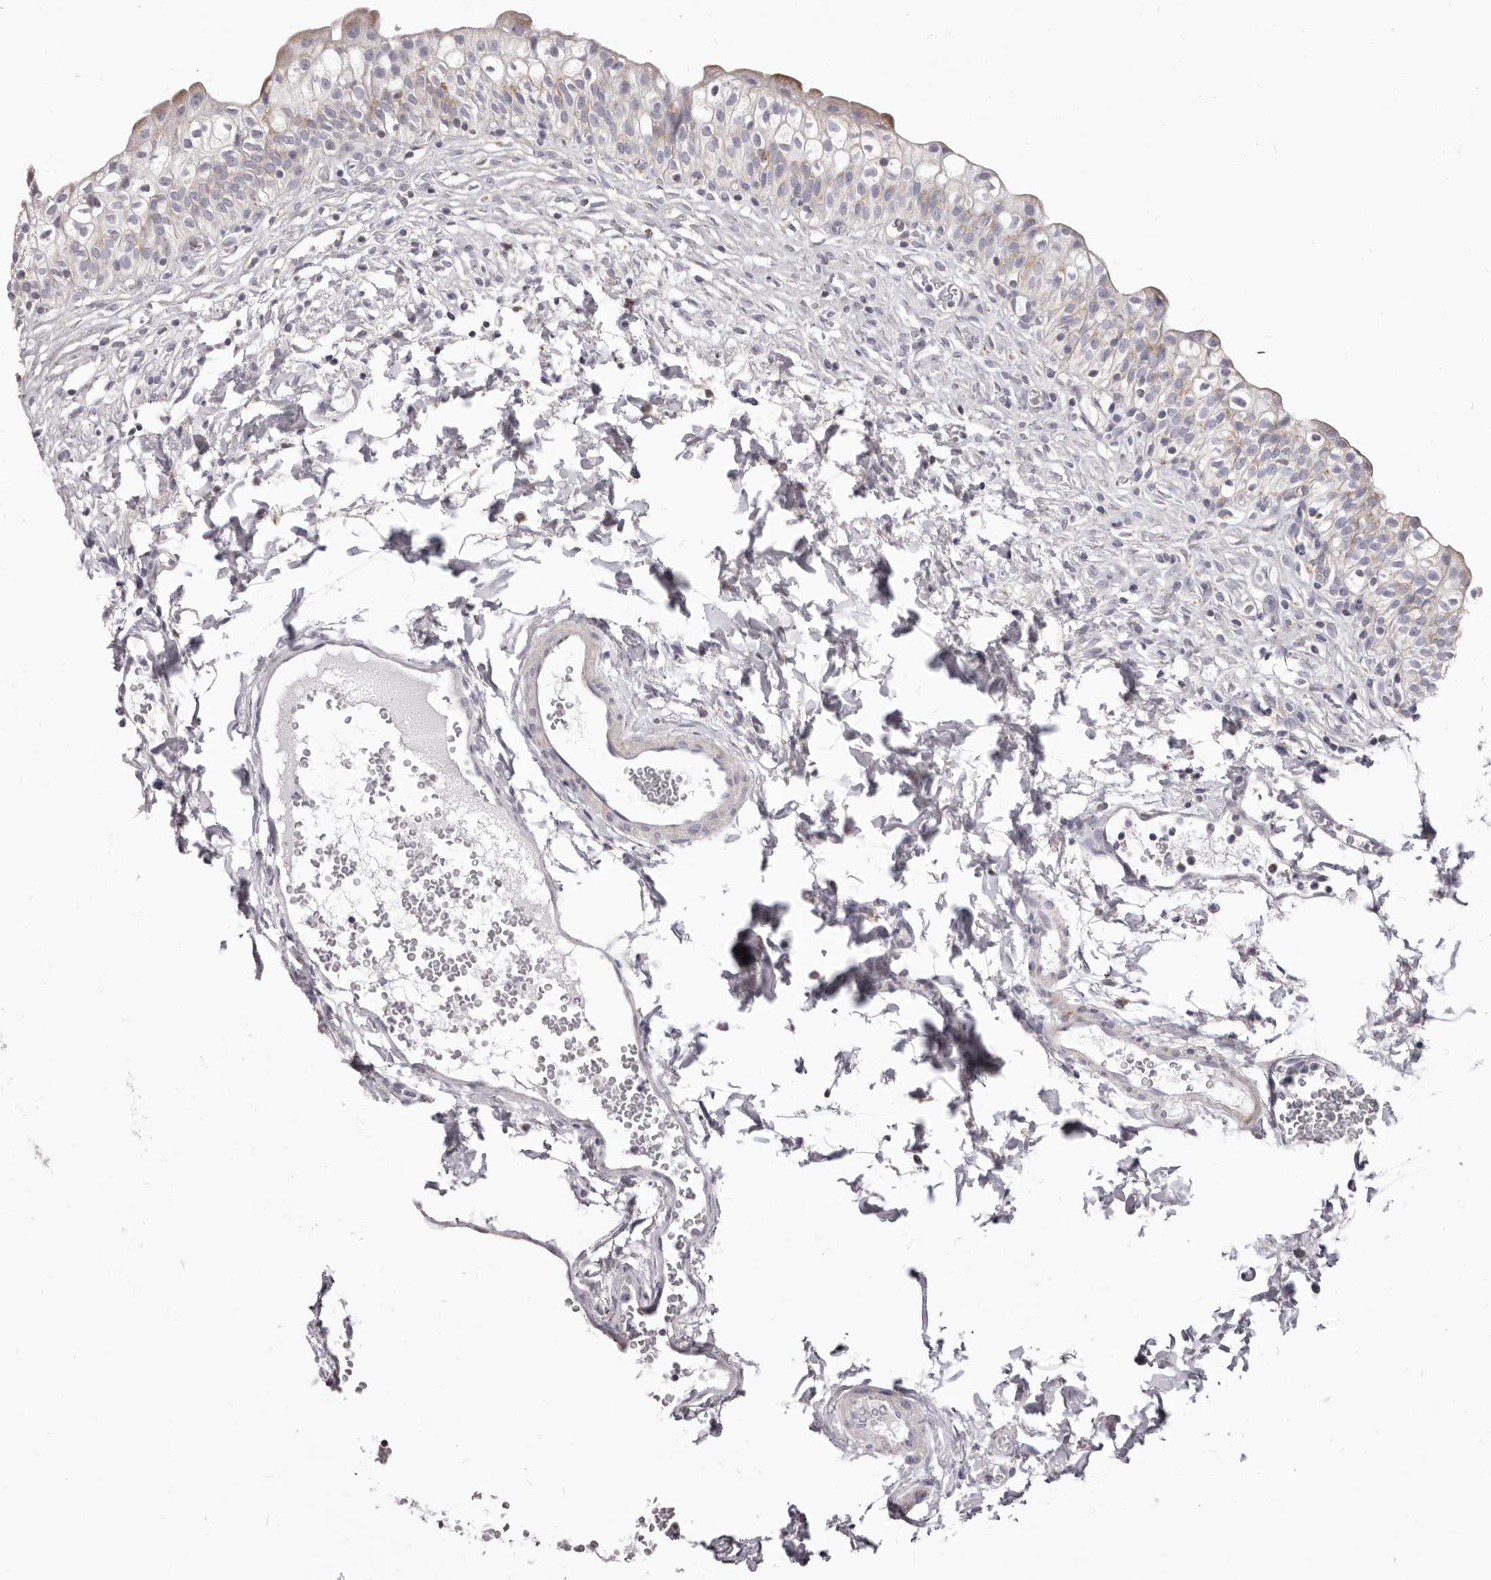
{"staining": {"intensity": "moderate", "quantity": "<25%", "location": "cytoplasmic/membranous"}, "tissue": "urinary bladder", "cell_type": "Urothelial cells", "image_type": "normal", "snomed": [{"axis": "morphology", "description": "Normal tissue, NOS"}, {"axis": "topography", "description": "Urinary bladder"}], "caption": "Urinary bladder stained for a protein reveals moderate cytoplasmic/membranous positivity in urothelial cells. (DAB = brown stain, brightfield microscopy at high magnification).", "gene": "PRMT2", "patient": {"sex": "male", "age": 55}}